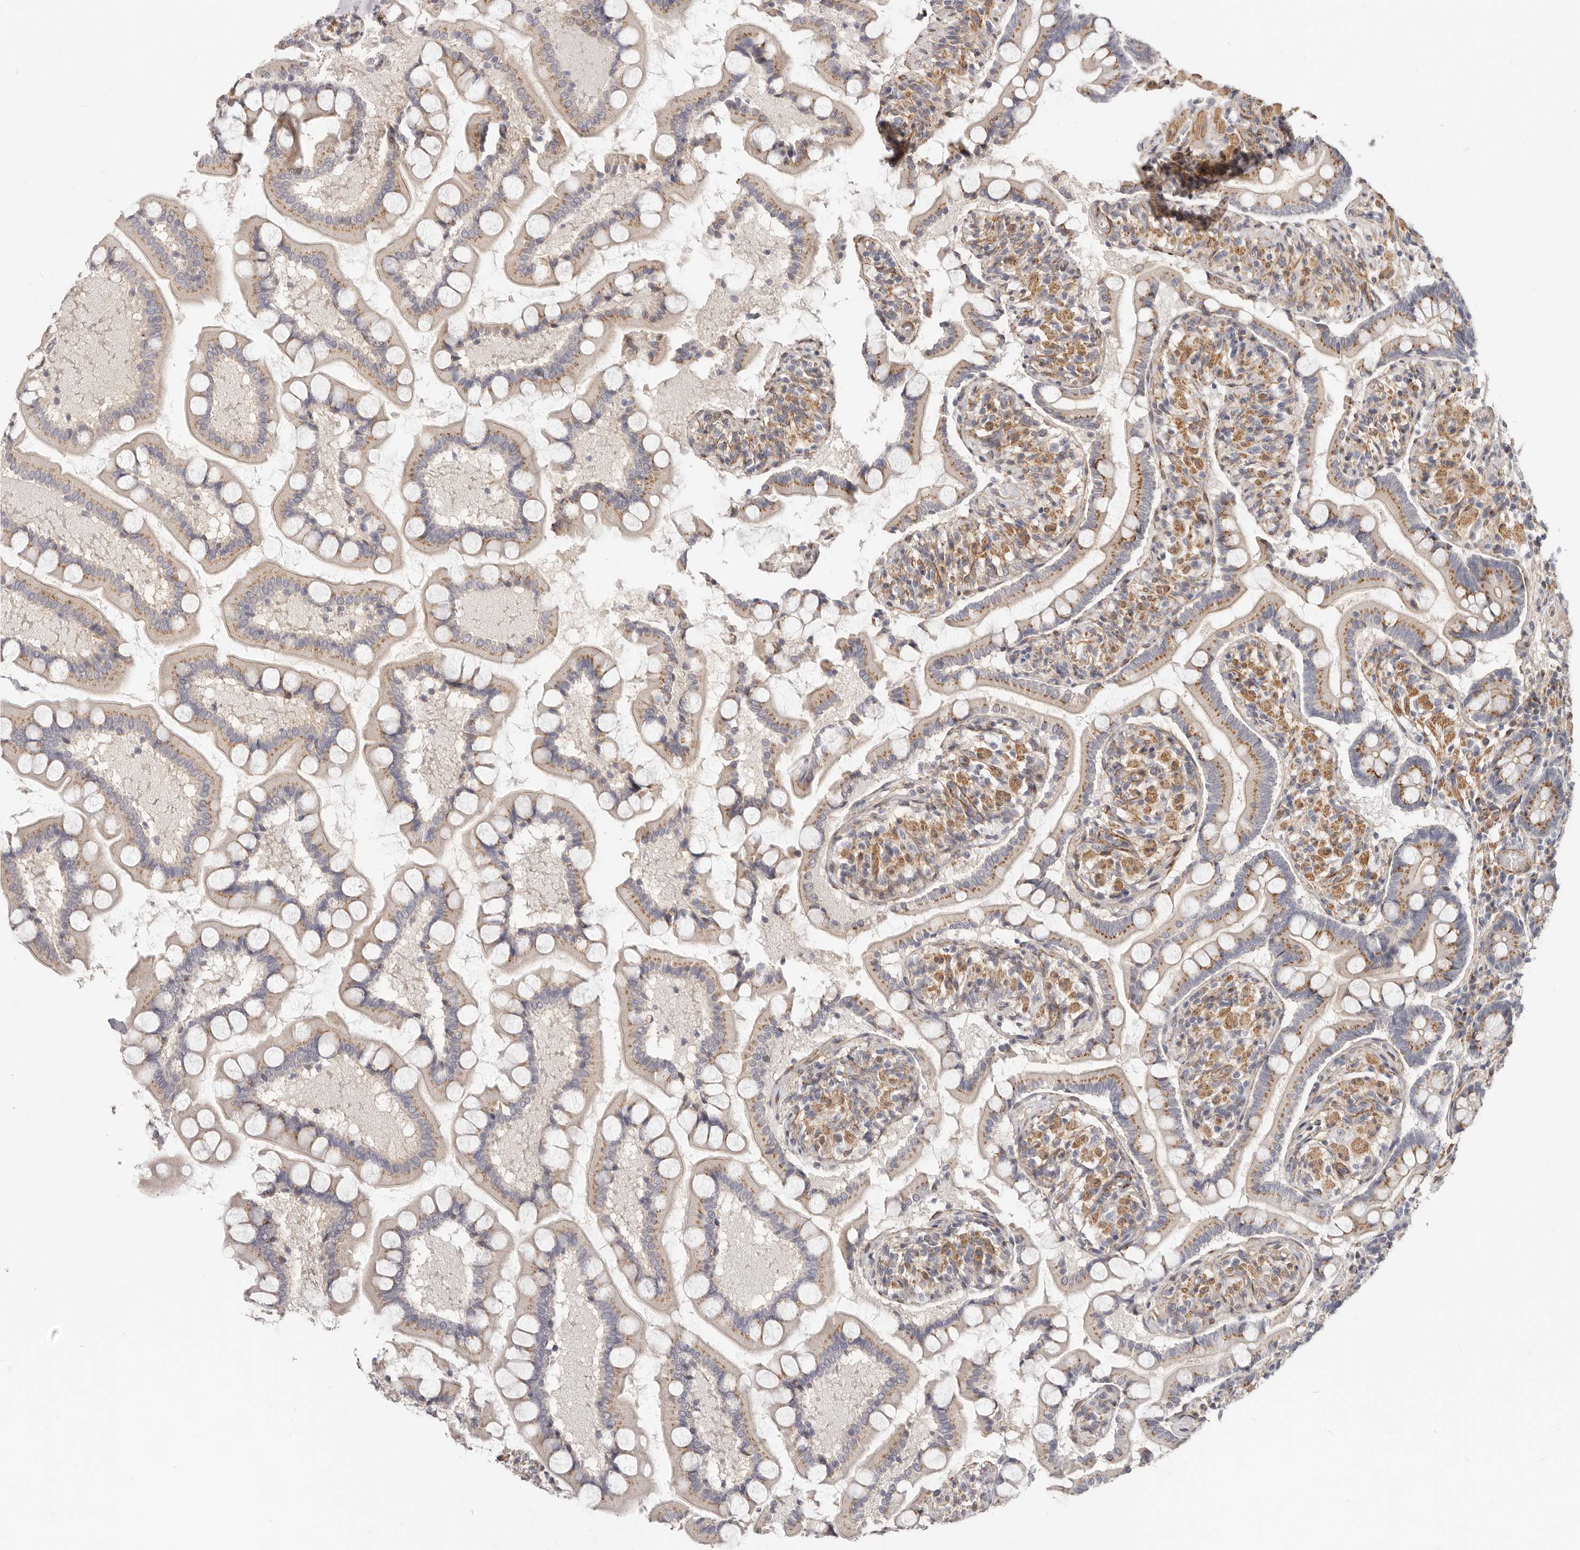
{"staining": {"intensity": "moderate", "quantity": "25%-75%", "location": "cytoplasmic/membranous"}, "tissue": "small intestine", "cell_type": "Glandular cells", "image_type": "normal", "snomed": [{"axis": "morphology", "description": "Normal tissue, NOS"}, {"axis": "topography", "description": "Small intestine"}], "caption": "This photomicrograph reveals normal small intestine stained with immunohistochemistry to label a protein in brown. The cytoplasmic/membranous of glandular cells show moderate positivity for the protein. Nuclei are counter-stained blue.", "gene": "RABAC1", "patient": {"sex": "male", "age": 41}}